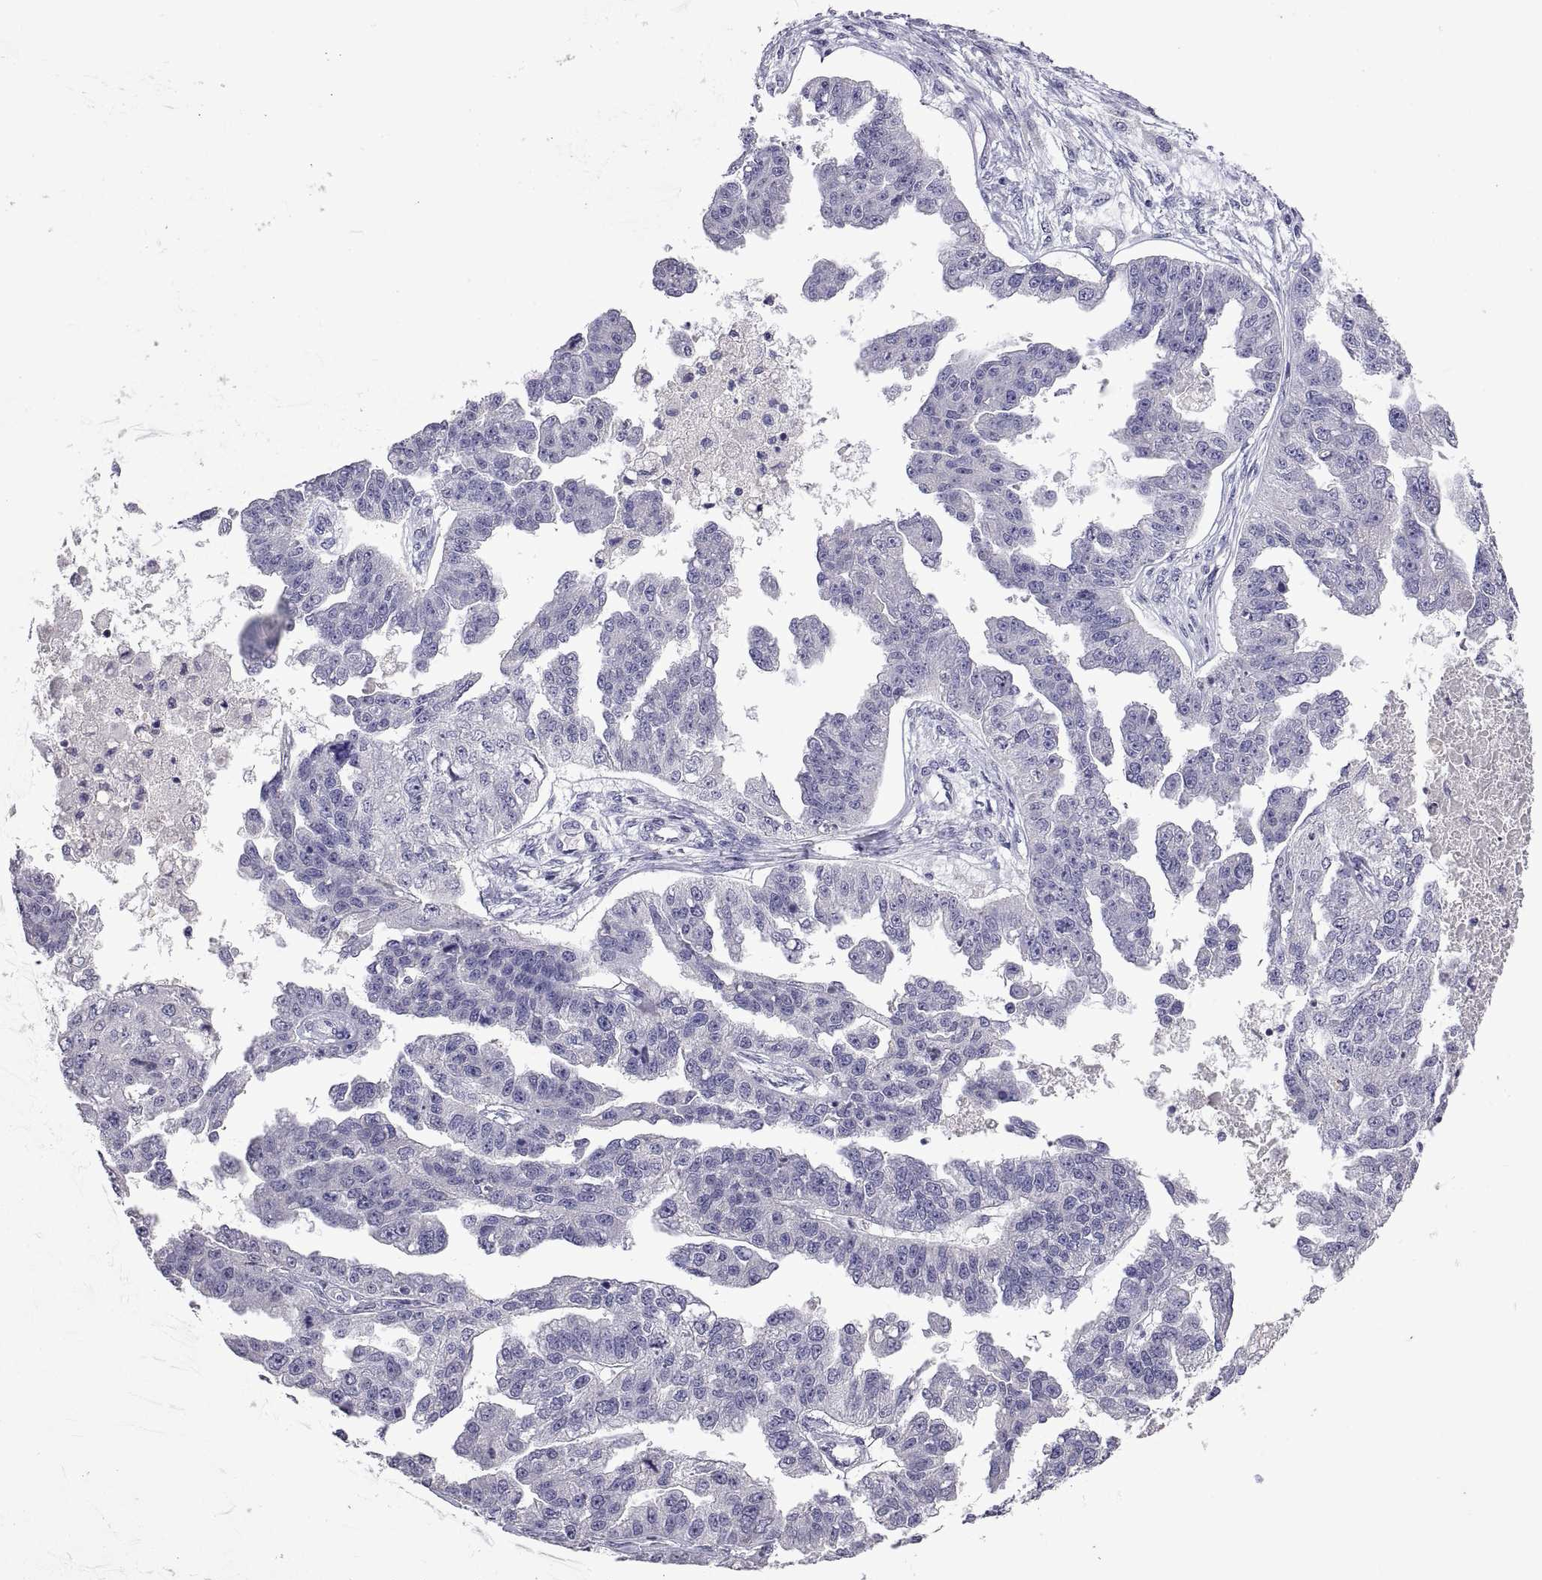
{"staining": {"intensity": "negative", "quantity": "none", "location": "none"}, "tissue": "ovarian cancer", "cell_type": "Tumor cells", "image_type": "cancer", "snomed": [{"axis": "morphology", "description": "Cystadenocarcinoma, serous, NOS"}, {"axis": "topography", "description": "Ovary"}], "caption": "IHC photomicrograph of human serous cystadenocarcinoma (ovarian) stained for a protein (brown), which shows no expression in tumor cells.", "gene": "MS4A1", "patient": {"sex": "female", "age": 58}}